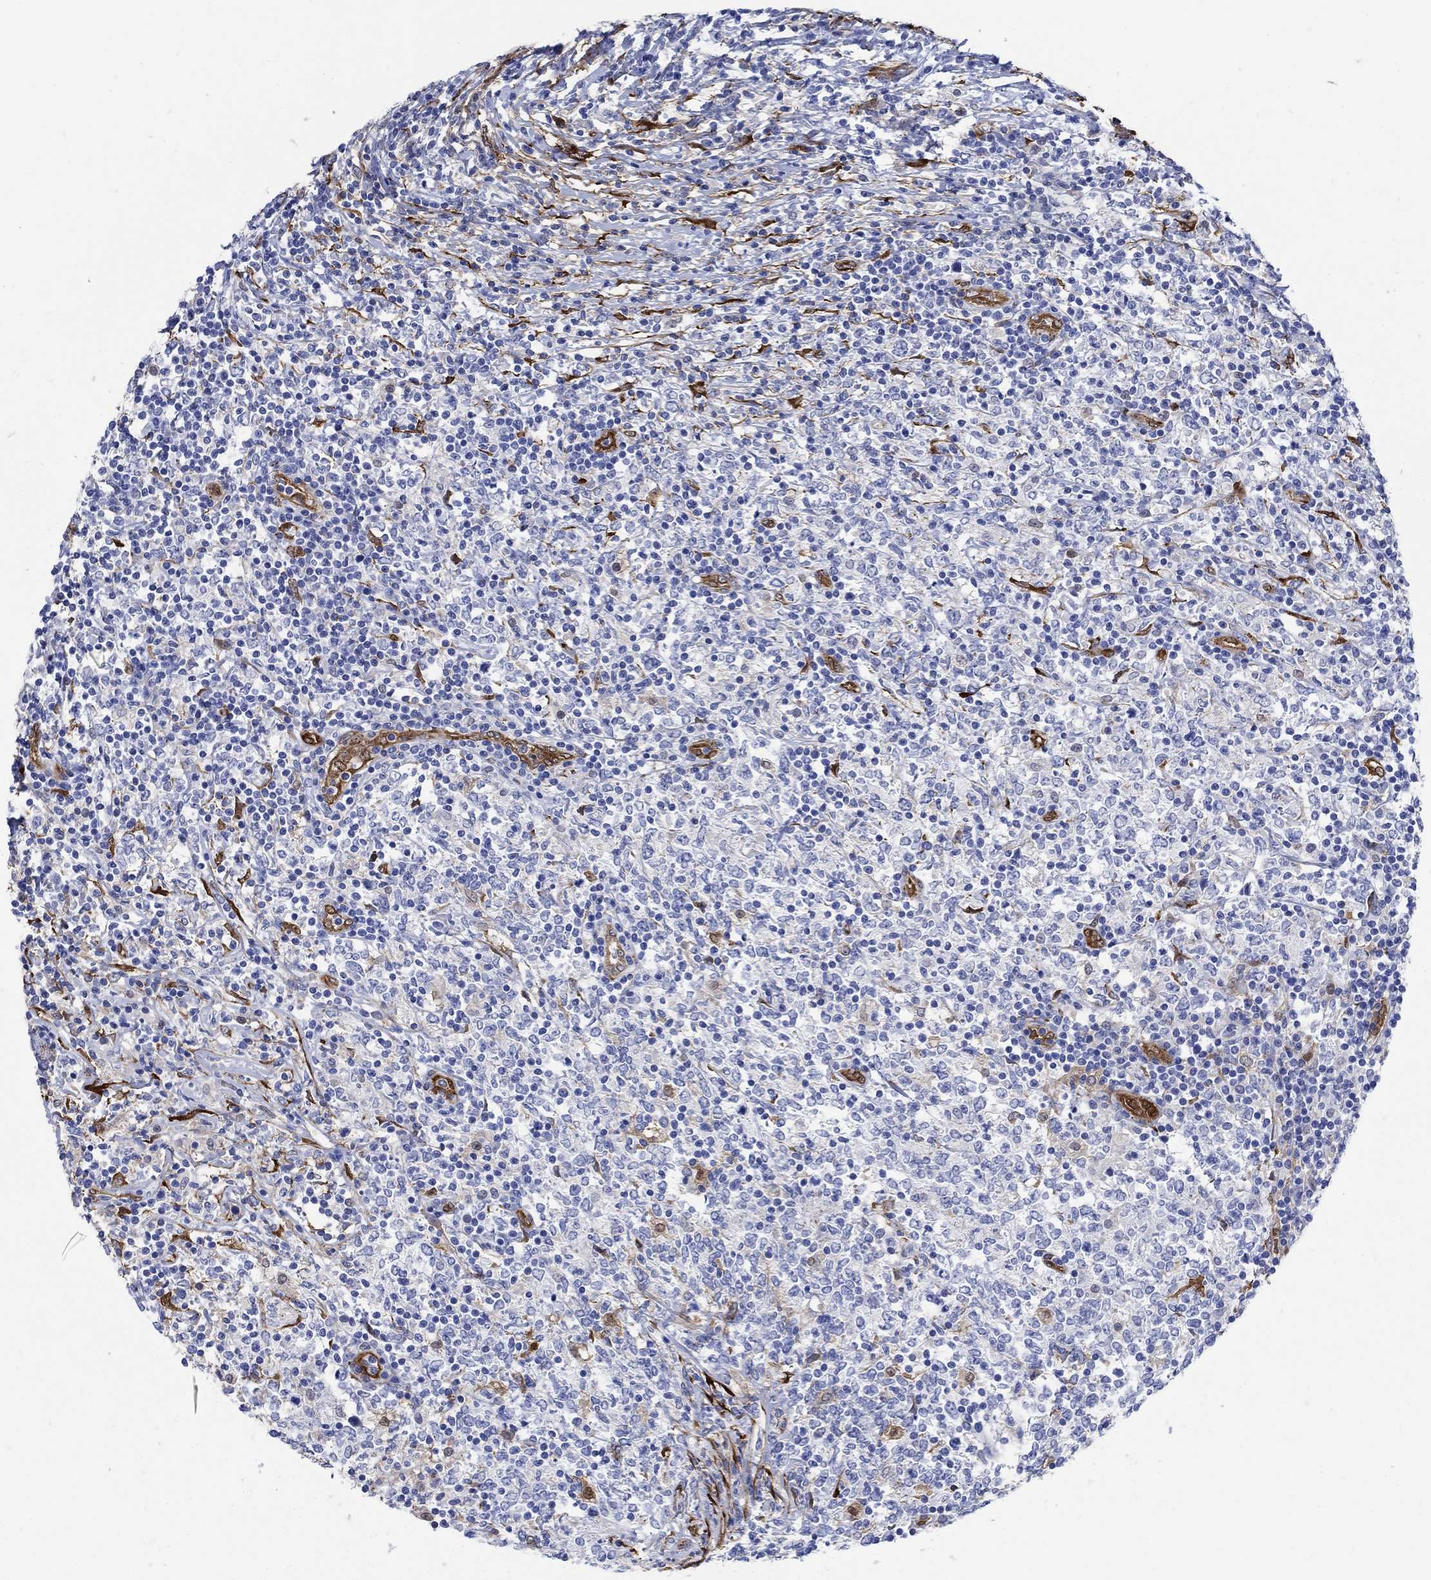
{"staining": {"intensity": "negative", "quantity": "none", "location": "none"}, "tissue": "lymphoma", "cell_type": "Tumor cells", "image_type": "cancer", "snomed": [{"axis": "morphology", "description": "Malignant lymphoma, non-Hodgkin's type, High grade"}, {"axis": "topography", "description": "Lymph node"}], "caption": "An immunohistochemistry (IHC) histopathology image of lymphoma is shown. There is no staining in tumor cells of lymphoma.", "gene": "TGM2", "patient": {"sex": "female", "age": 84}}